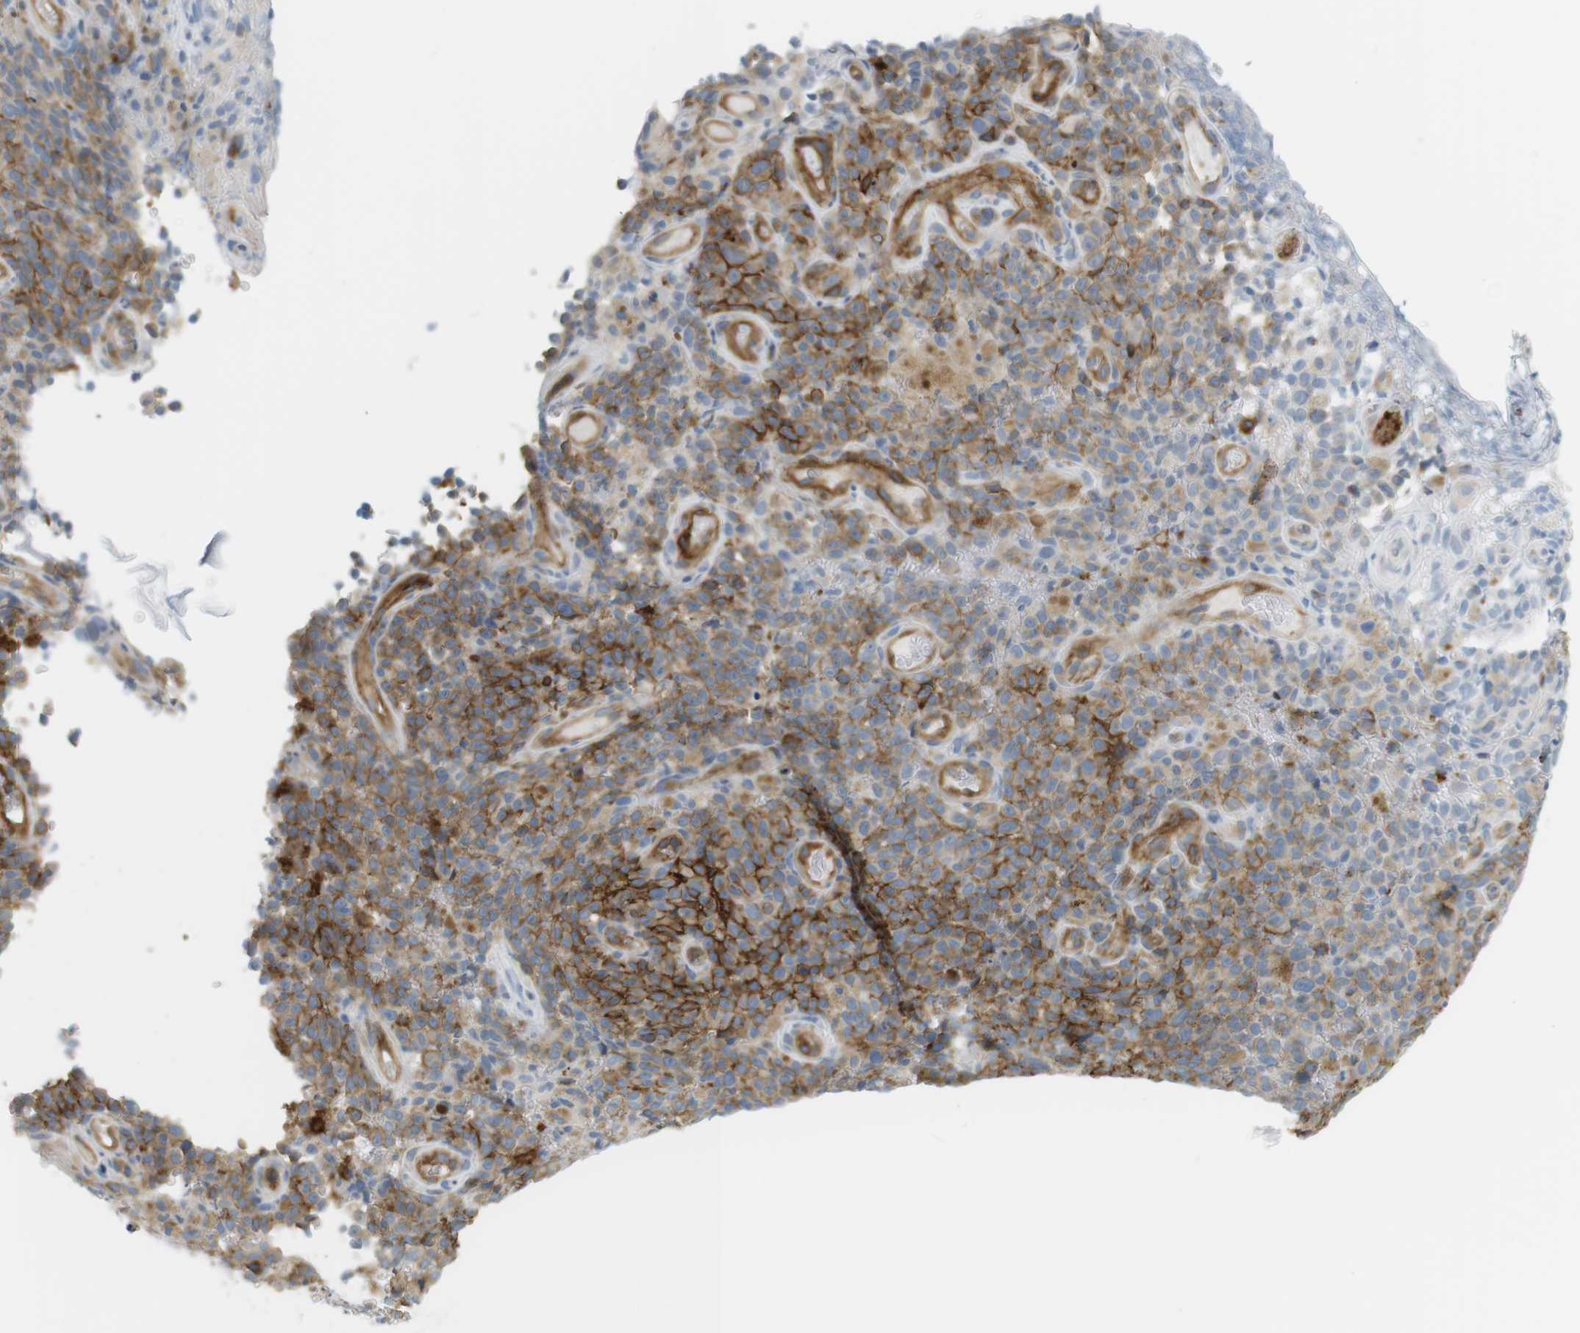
{"staining": {"intensity": "moderate", "quantity": ">75%", "location": "cytoplasmic/membranous"}, "tissue": "melanoma", "cell_type": "Tumor cells", "image_type": "cancer", "snomed": [{"axis": "morphology", "description": "Malignant melanoma, NOS"}, {"axis": "topography", "description": "Skin"}], "caption": "About >75% of tumor cells in malignant melanoma display moderate cytoplasmic/membranous protein positivity as visualized by brown immunohistochemical staining.", "gene": "F2R", "patient": {"sex": "female", "age": 82}}